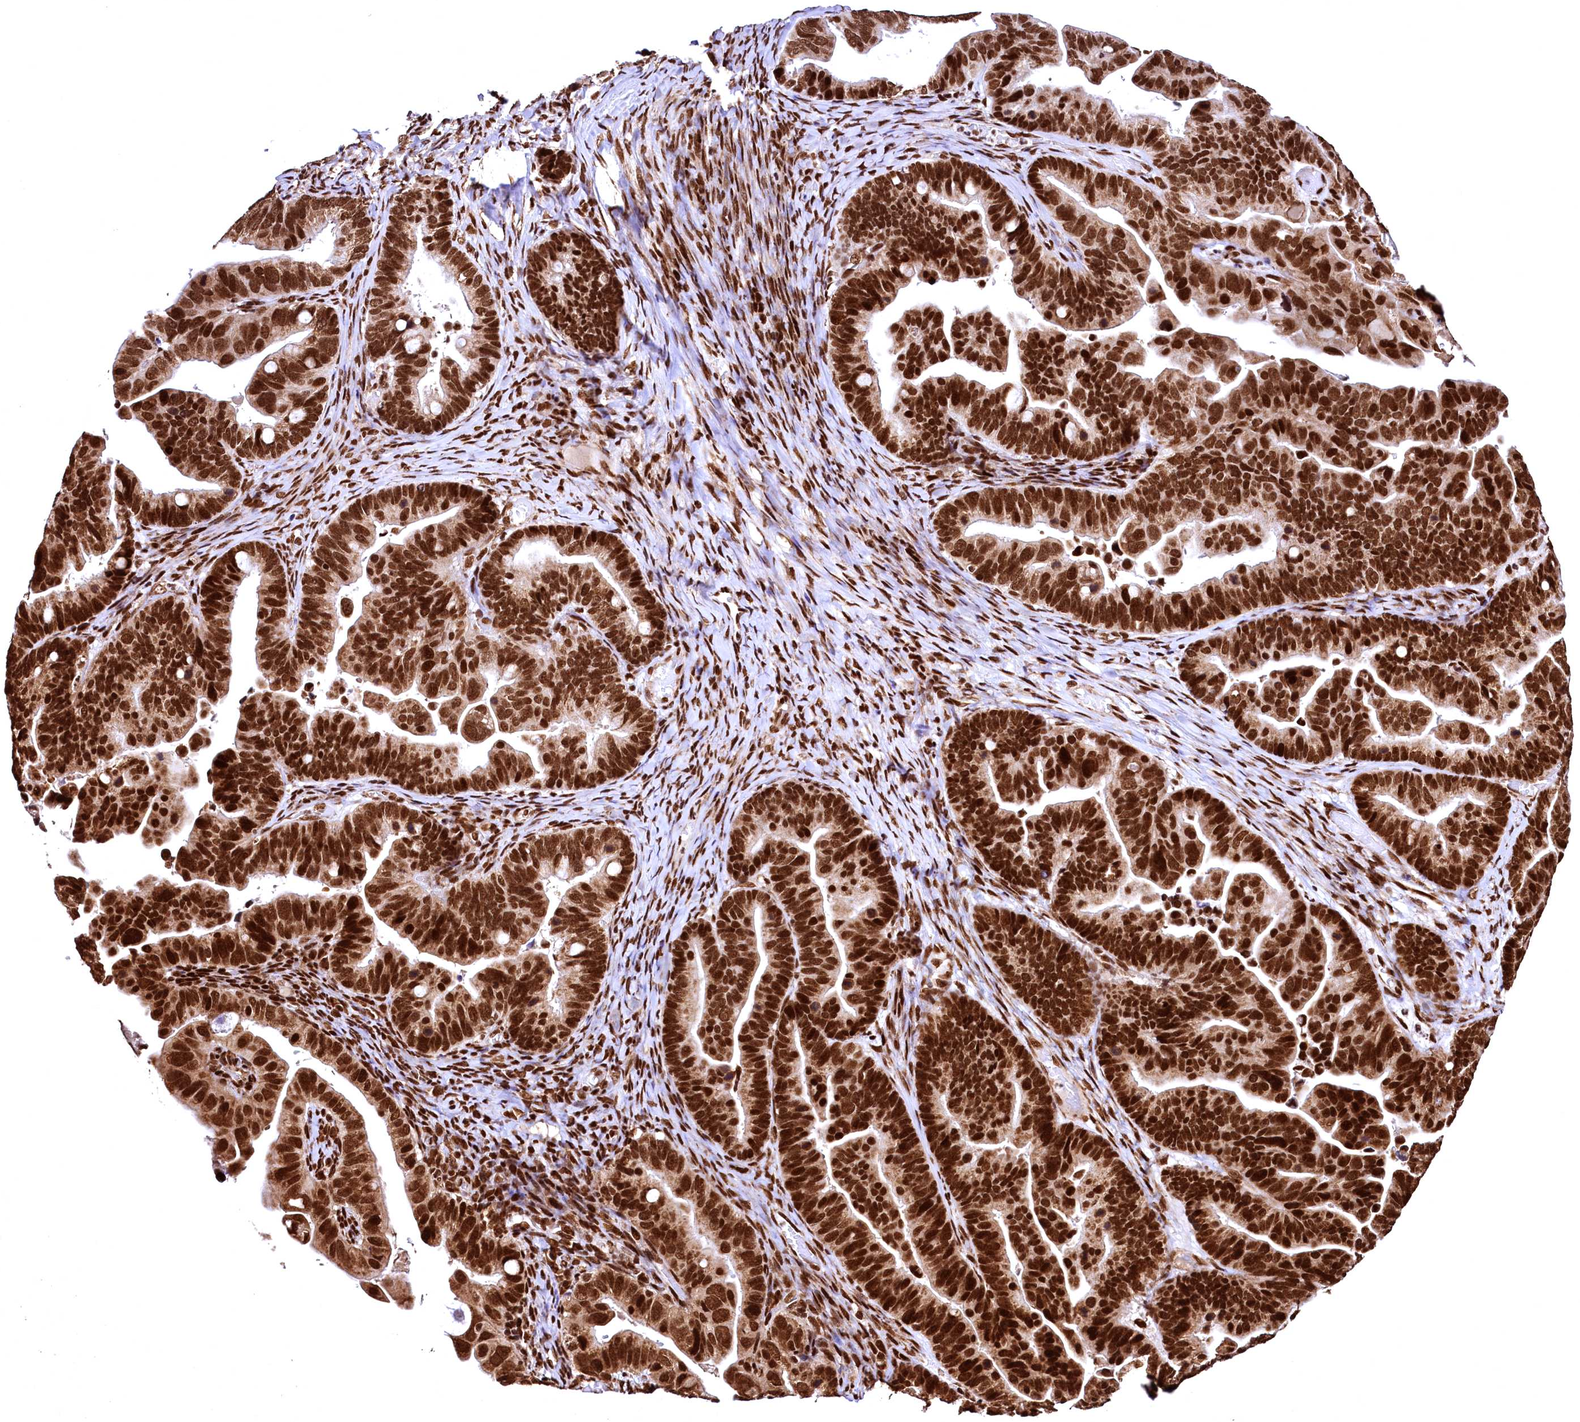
{"staining": {"intensity": "strong", "quantity": ">75%", "location": "nuclear"}, "tissue": "ovarian cancer", "cell_type": "Tumor cells", "image_type": "cancer", "snomed": [{"axis": "morphology", "description": "Cystadenocarcinoma, serous, NOS"}, {"axis": "topography", "description": "Ovary"}], "caption": "This micrograph demonstrates immunohistochemistry staining of serous cystadenocarcinoma (ovarian), with high strong nuclear expression in approximately >75% of tumor cells.", "gene": "PDS5B", "patient": {"sex": "female", "age": 56}}